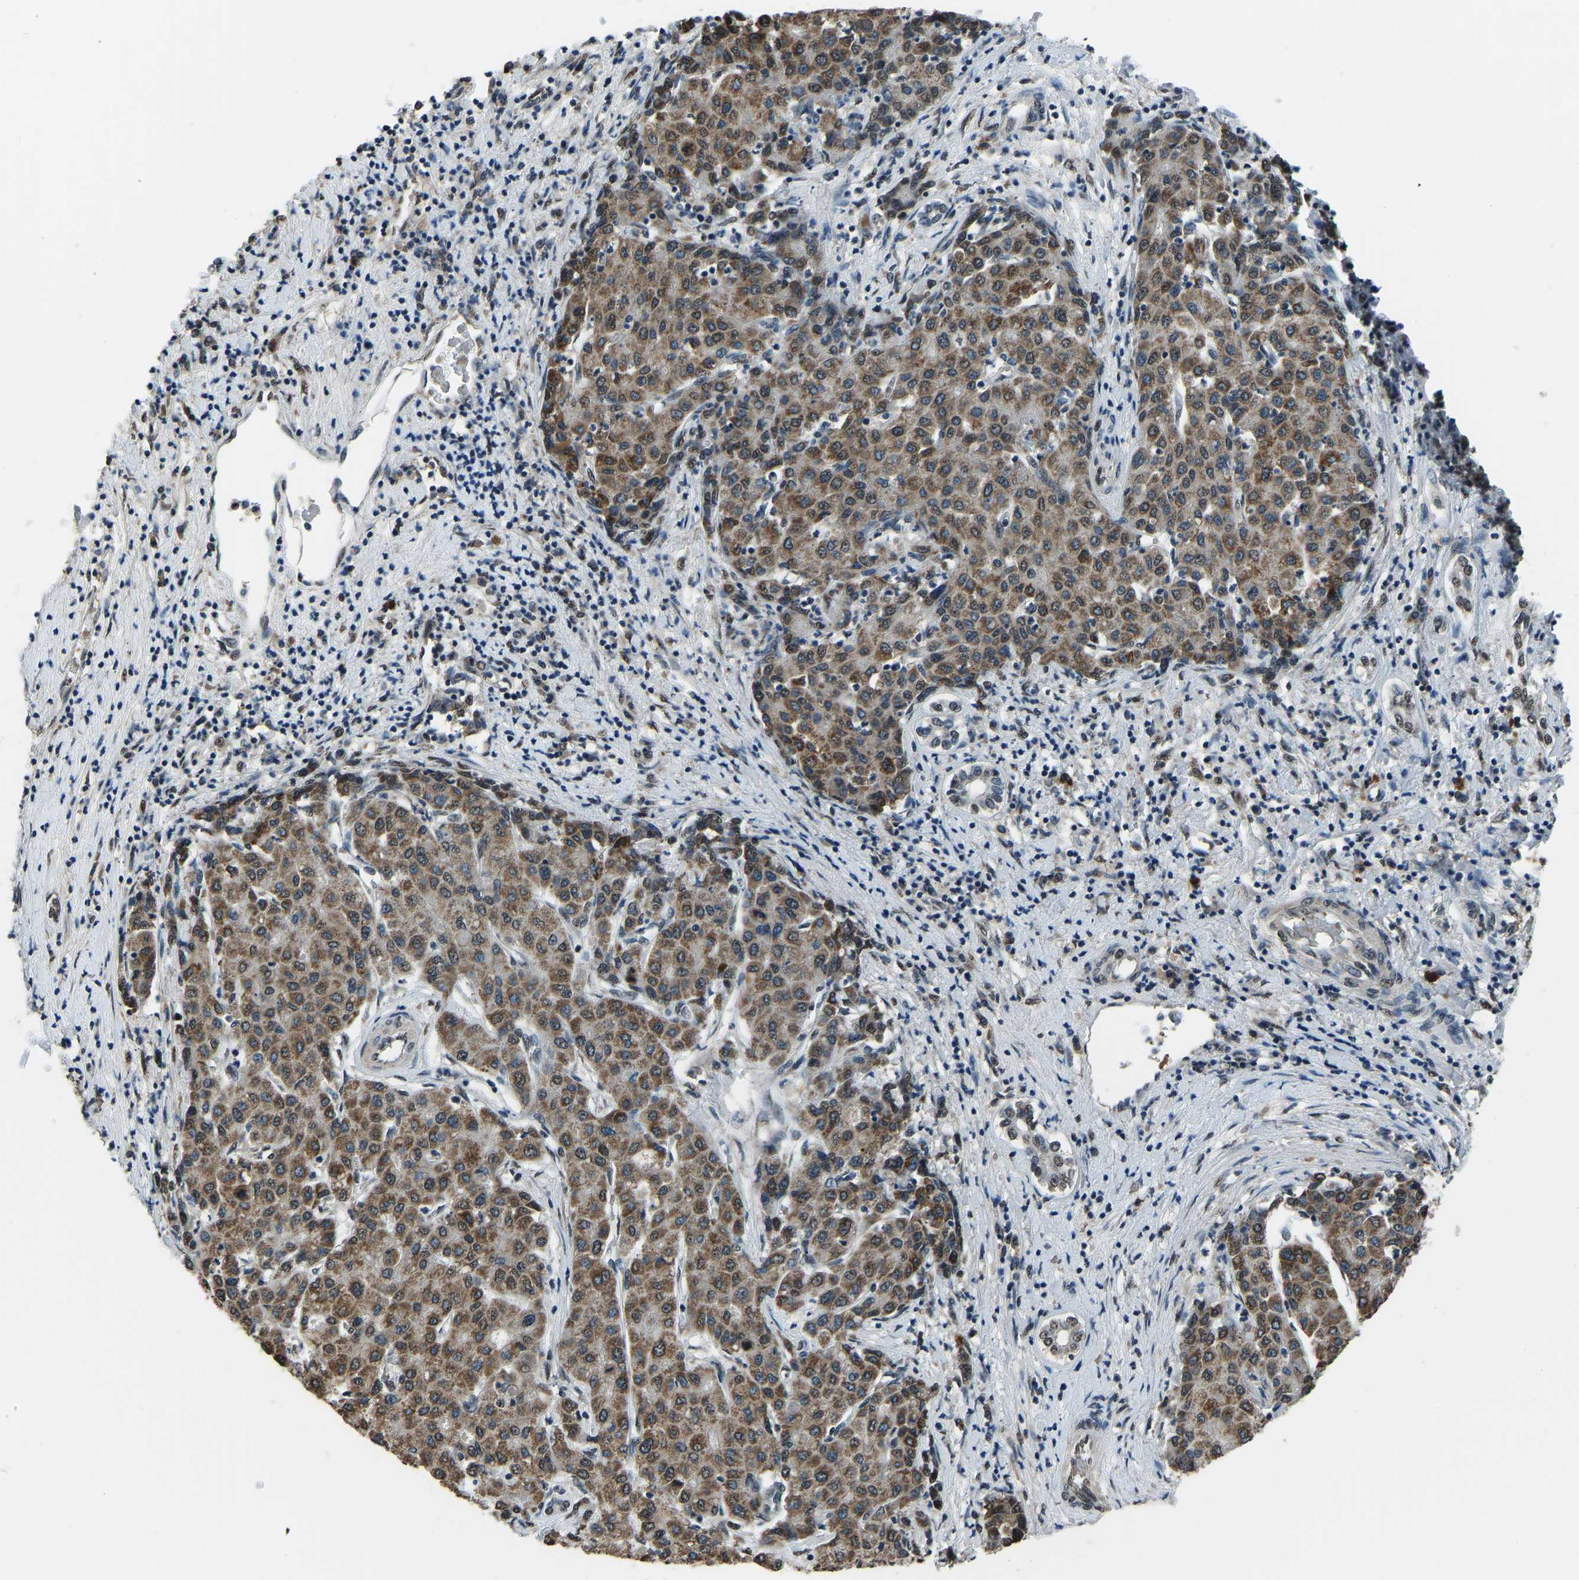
{"staining": {"intensity": "moderate", "quantity": ">75%", "location": "cytoplasmic/membranous"}, "tissue": "liver cancer", "cell_type": "Tumor cells", "image_type": "cancer", "snomed": [{"axis": "morphology", "description": "Carcinoma, Hepatocellular, NOS"}, {"axis": "topography", "description": "Liver"}], "caption": "Immunohistochemistry micrograph of neoplastic tissue: human liver cancer (hepatocellular carcinoma) stained using IHC displays medium levels of moderate protein expression localized specifically in the cytoplasmic/membranous of tumor cells, appearing as a cytoplasmic/membranous brown color.", "gene": "FOS", "patient": {"sex": "male", "age": 65}}